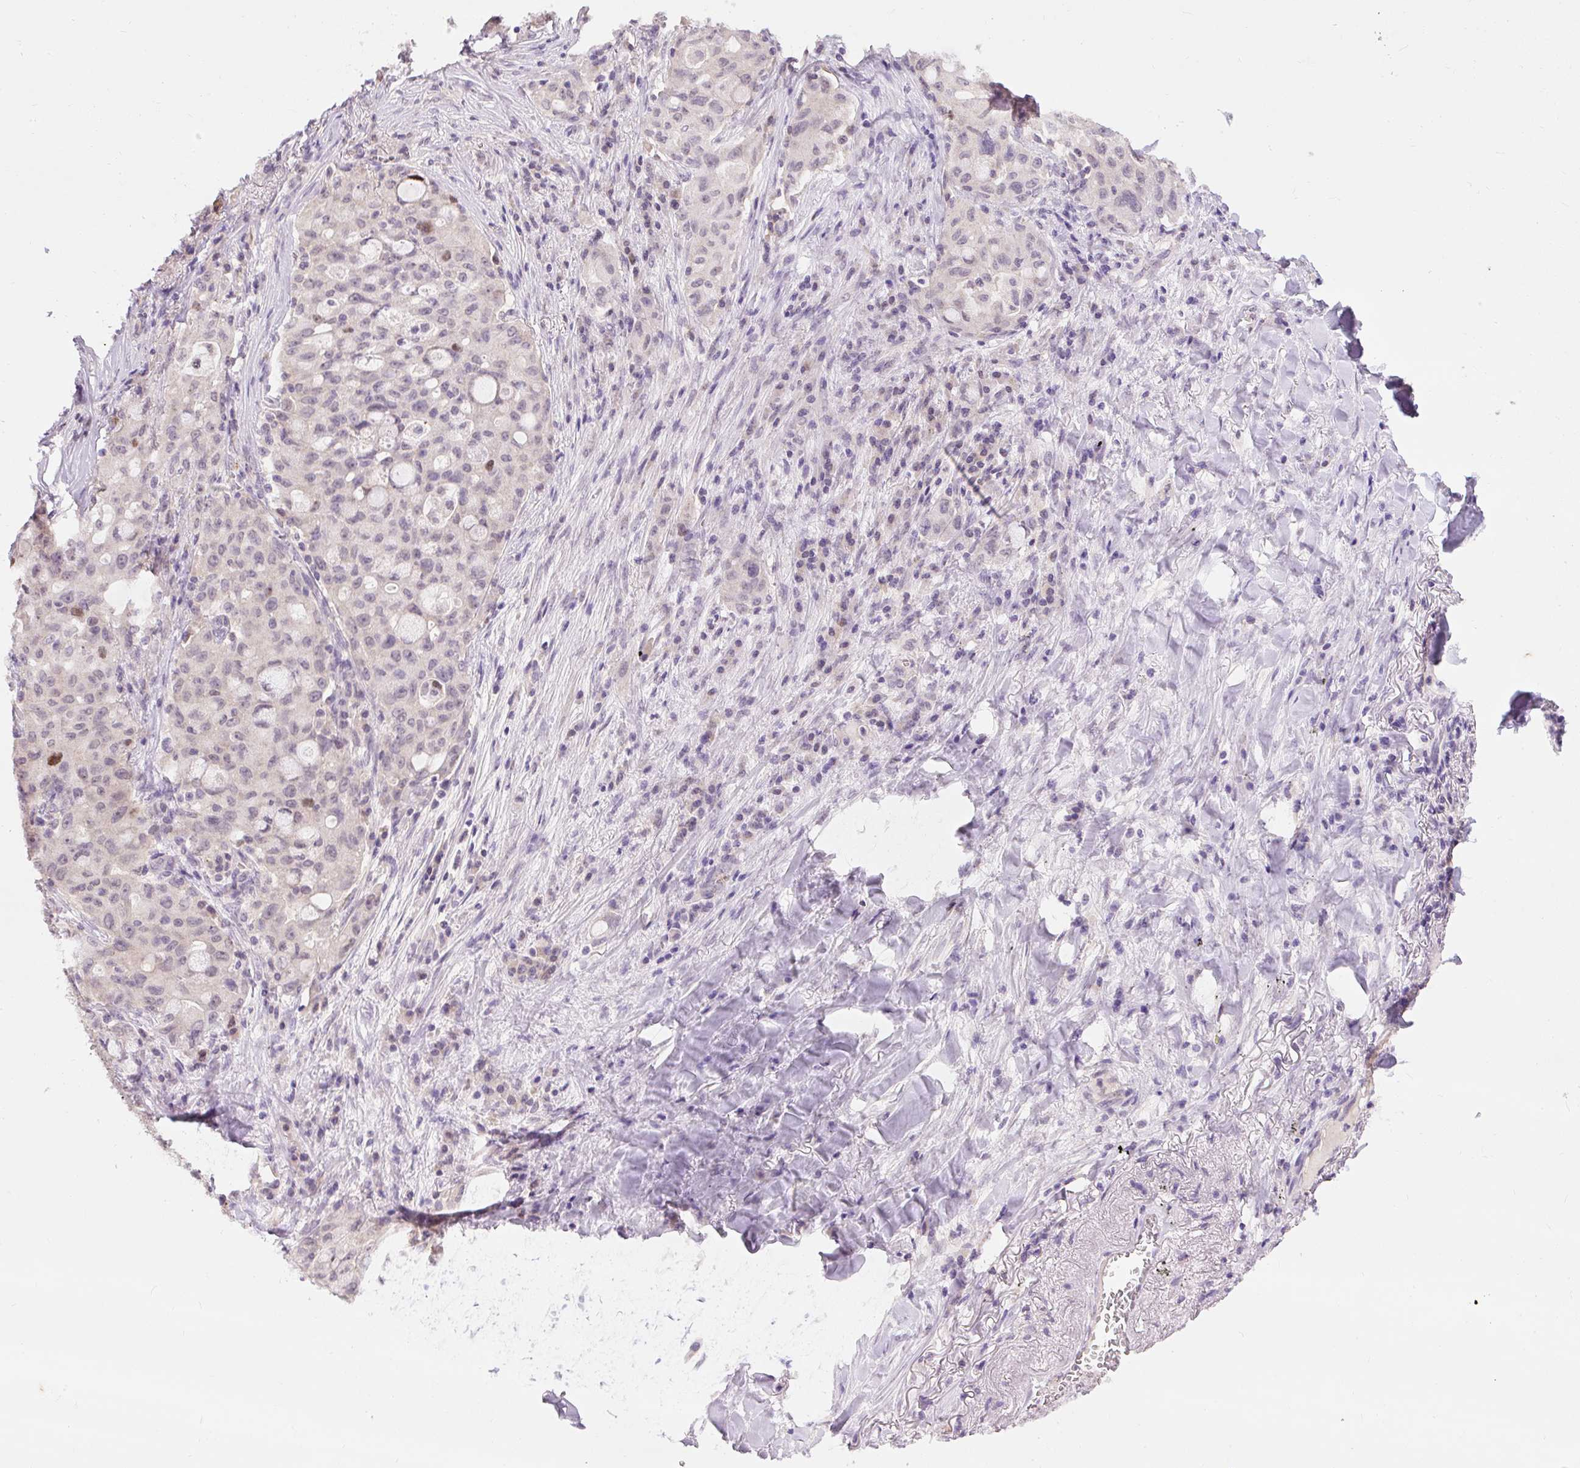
{"staining": {"intensity": "moderate", "quantity": "<25%", "location": "nuclear"}, "tissue": "lung cancer", "cell_type": "Tumor cells", "image_type": "cancer", "snomed": [{"axis": "morphology", "description": "Adenocarcinoma, NOS"}, {"axis": "topography", "description": "Lung"}], "caption": "This image exhibits lung cancer stained with immunohistochemistry (IHC) to label a protein in brown. The nuclear of tumor cells show moderate positivity for the protein. Nuclei are counter-stained blue.", "gene": "RACGAP1", "patient": {"sex": "female", "age": 44}}